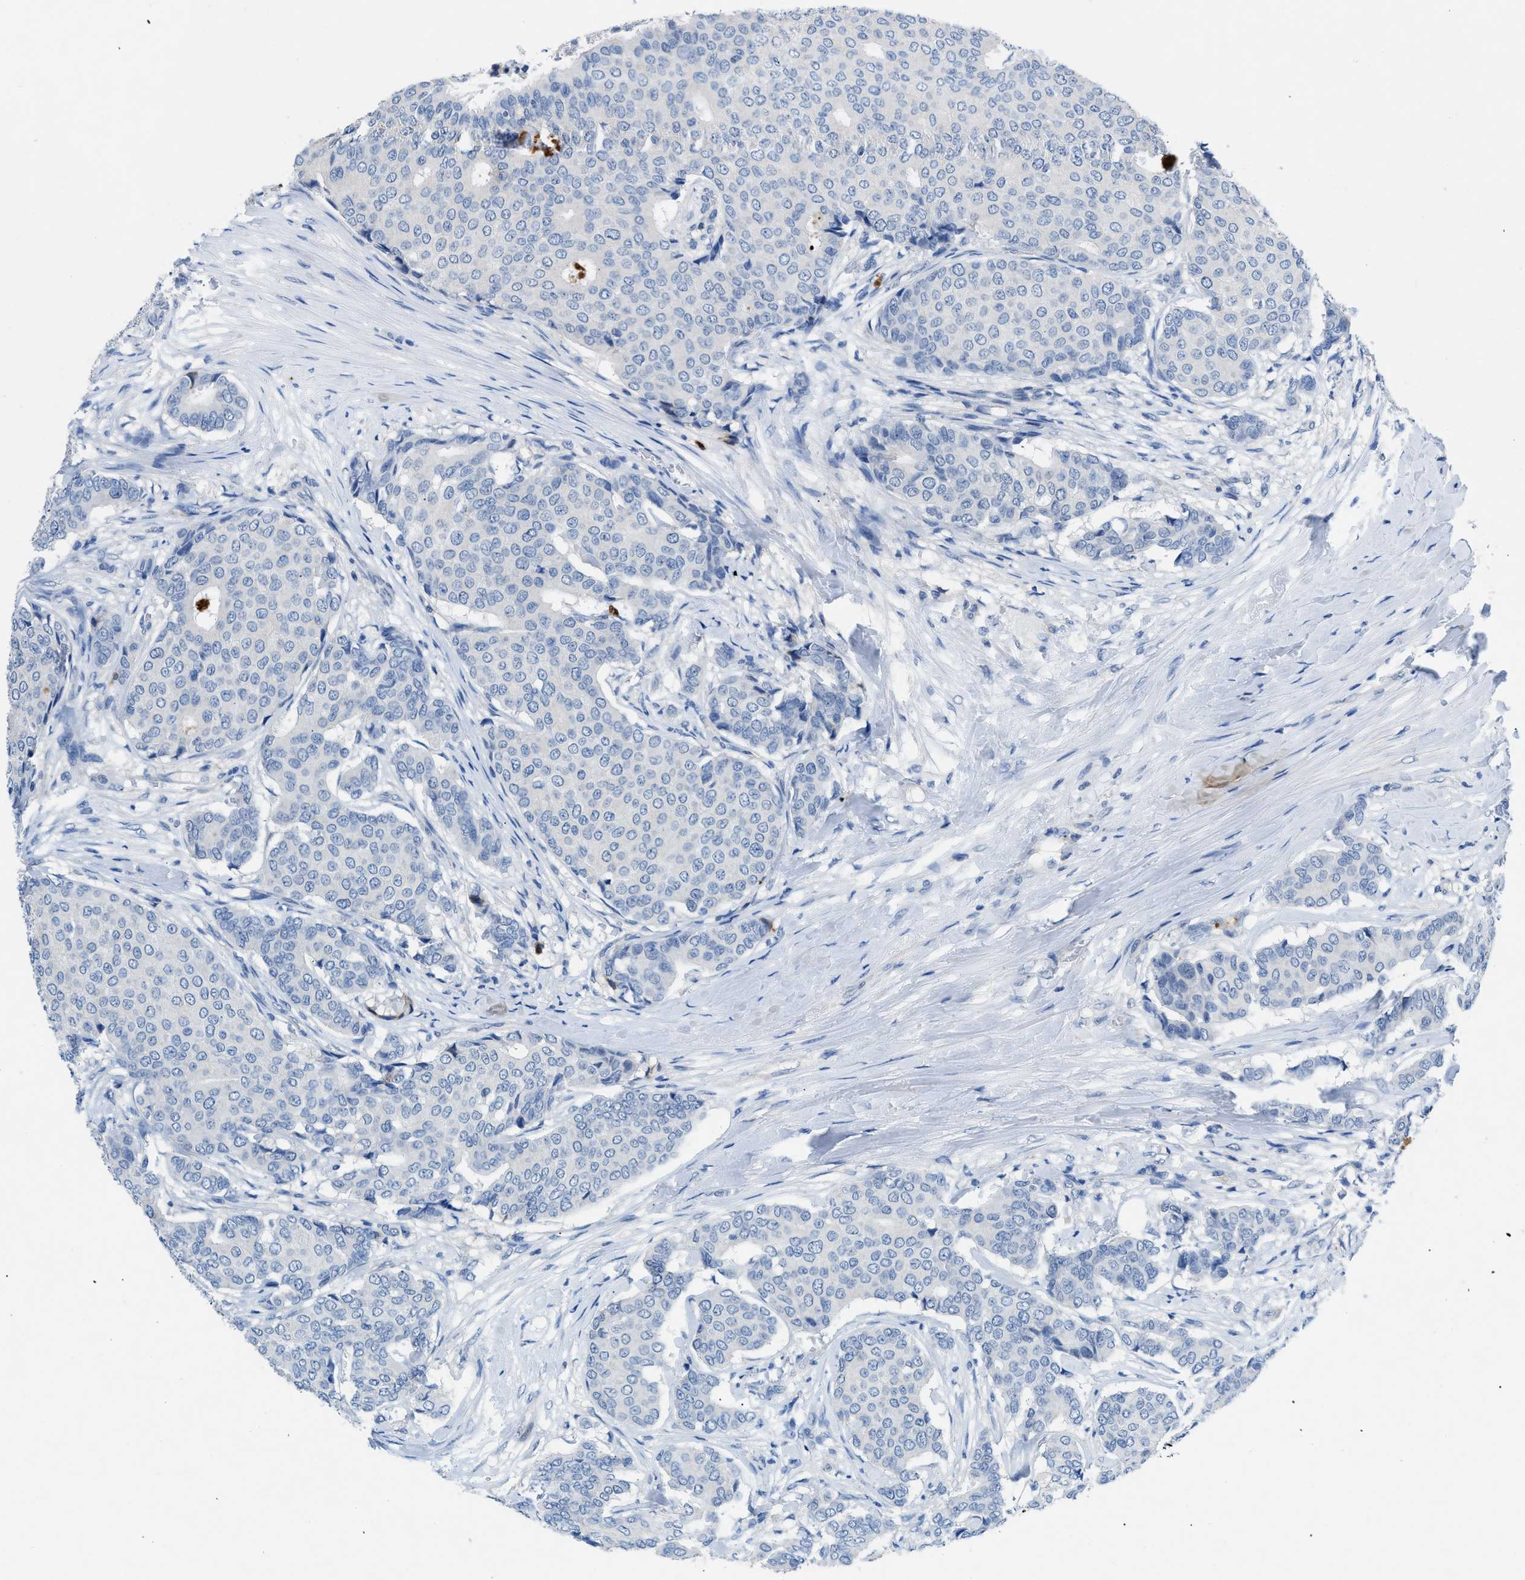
{"staining": {"intensity": "negative", "quantity": "none", "location": "none"}, "tissue": "breast cancer", "cell_type": "Tumor cells", "image_type": "cancer", "snomed": [{"axis": "morphology", "description": "Duct carcinoma"}, {"axis": "topography", "description": "Breast"}], "caption": "IHC photomicrograph of human breast cancer (invasive ductal carcinoma) stained for a protein (brown), which displays no expression in tumor cells.", "gene": "SLC10A6", "patient": {"sex": "female", "age": 75}}